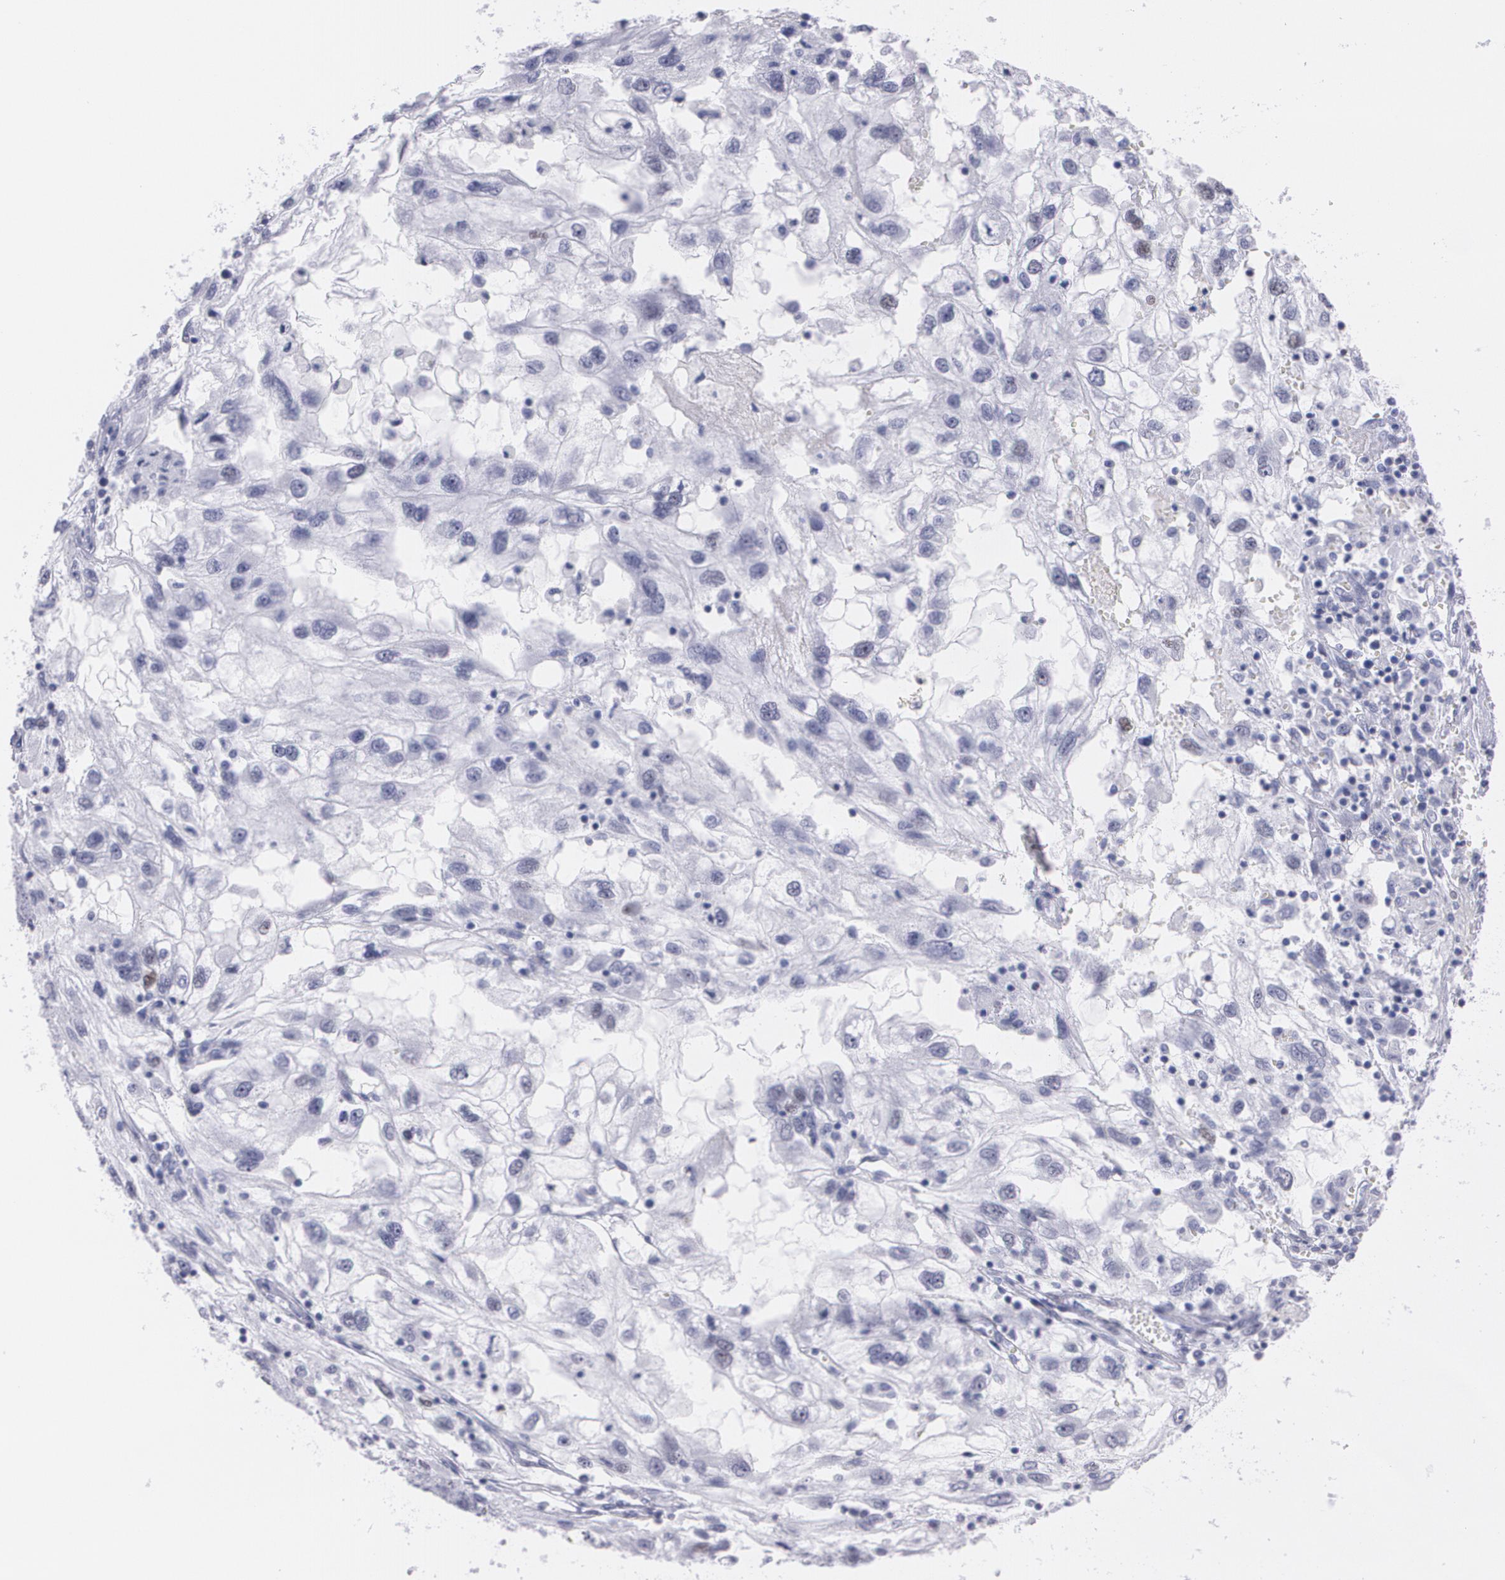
{"staining": {"intensity": "negative", "quantity": "none", "location": "none"}, "tissue": "renal cancer", "cell_type": "Tumor cells", "image_type": "cancer", "snomed": [{"axis": "morphology", "description": "Normal tissue, NOS"}, {"axis": "morphology", "description": "Adenocarcinoma, NOS"}, {"axis": "topography", "description": "Kidney"}], "caption": "Tumor cells show no significant staining in adenocarcinoma (renal).", "gene": "TP53", "patient": {"sex": "male", "age": 71}}